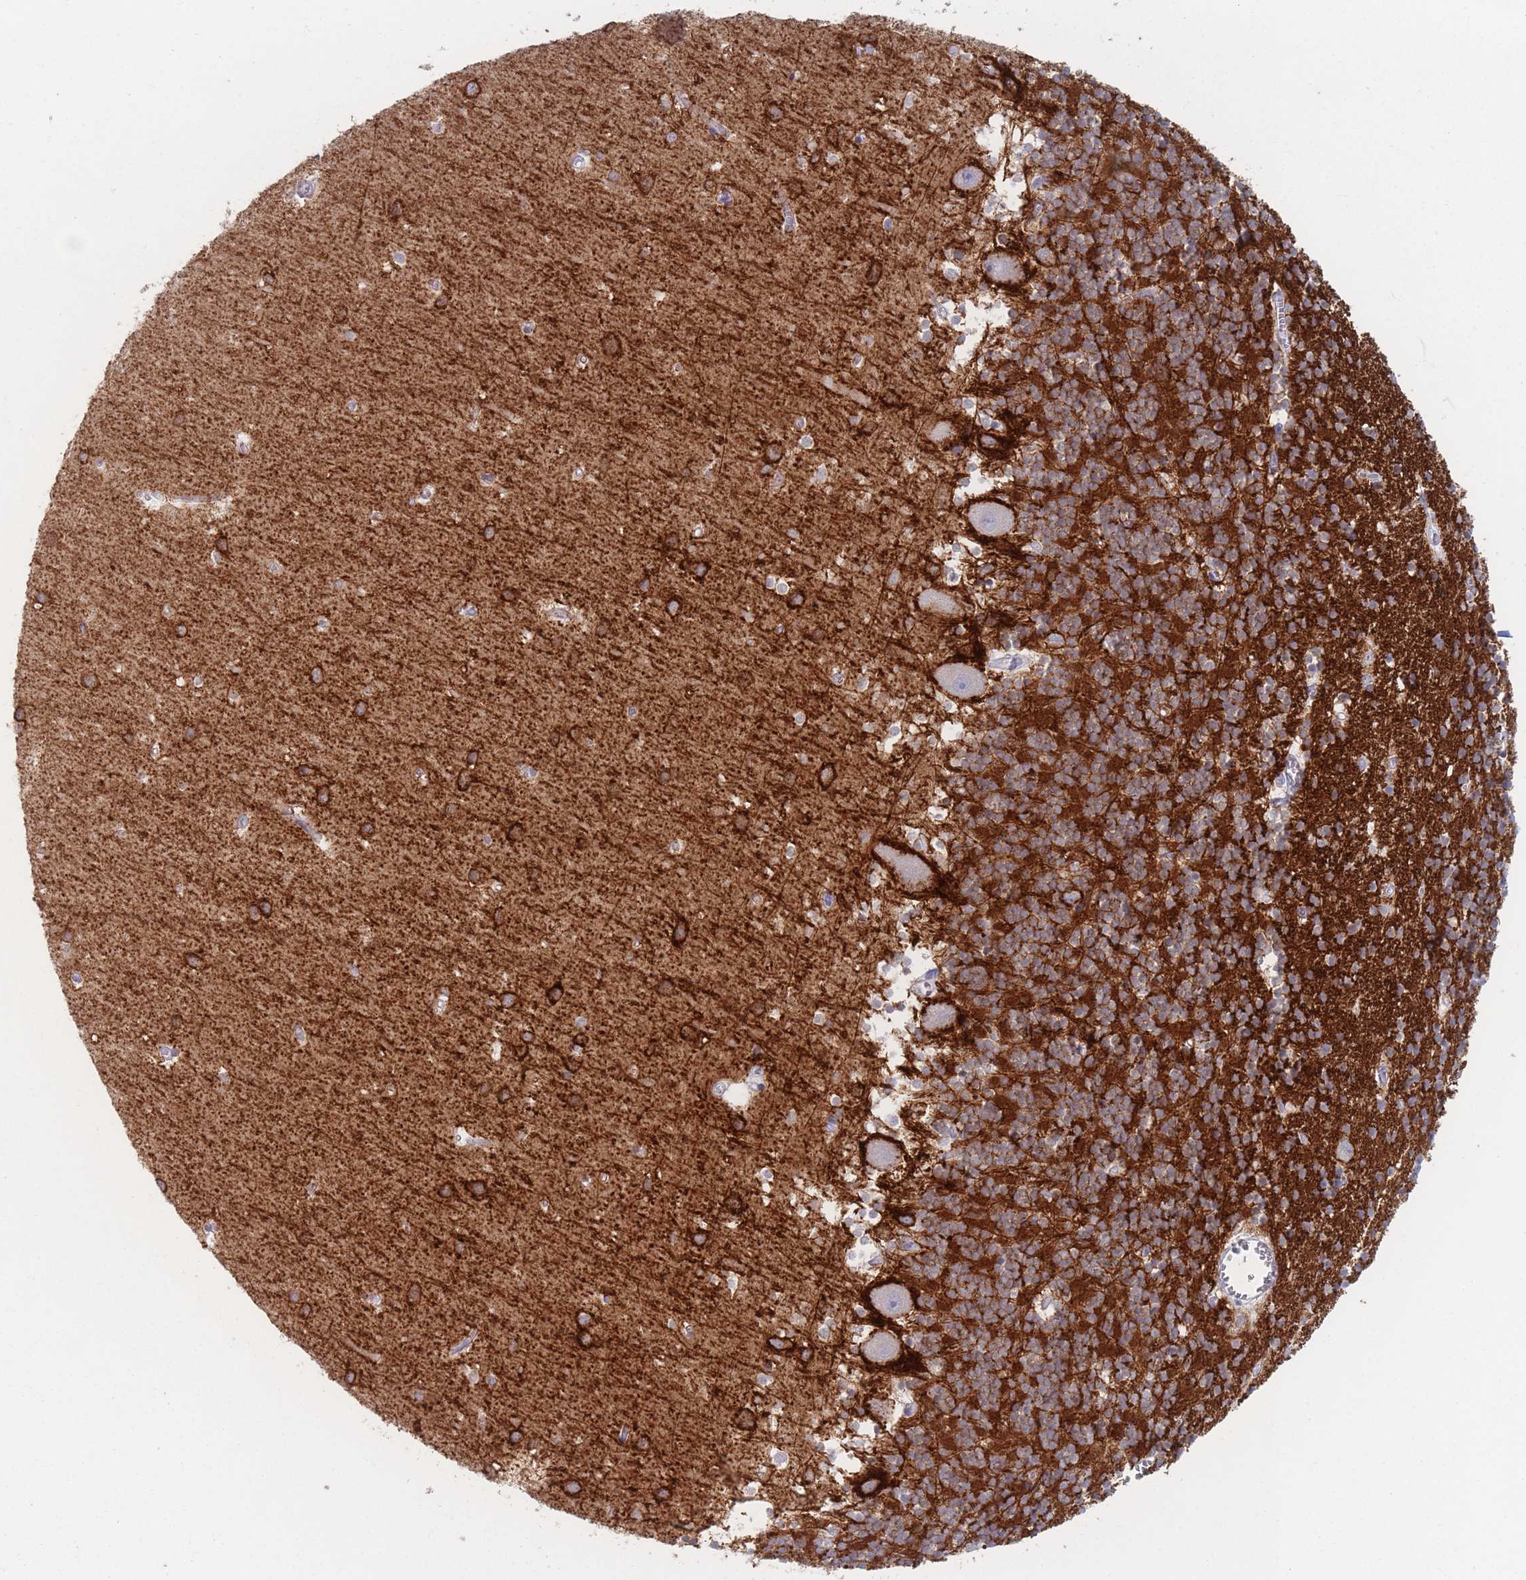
{"staining": {"intensity": "strong", "quantity": "25%-75%", "location": "cytoplasmic/membranous"}, "tissue": "cerebellum", "cell_type": "Cells in granular layer", "image_type": "normal", "snomed": [{"axis": "morphology", "description": "Normal tissue, NOS"}, {"axis": "topography", "description": "Cerebellum"}], "caption": "Strong cytoplasmic/membranous protein positivity is appreciated in about 25%-75% of cells in granular layer in cerebellum. (IHC, brightfield microscopy, high magnification).", "gene": "ATP1A3", "patient": {"sex": "male", "age": 54}}